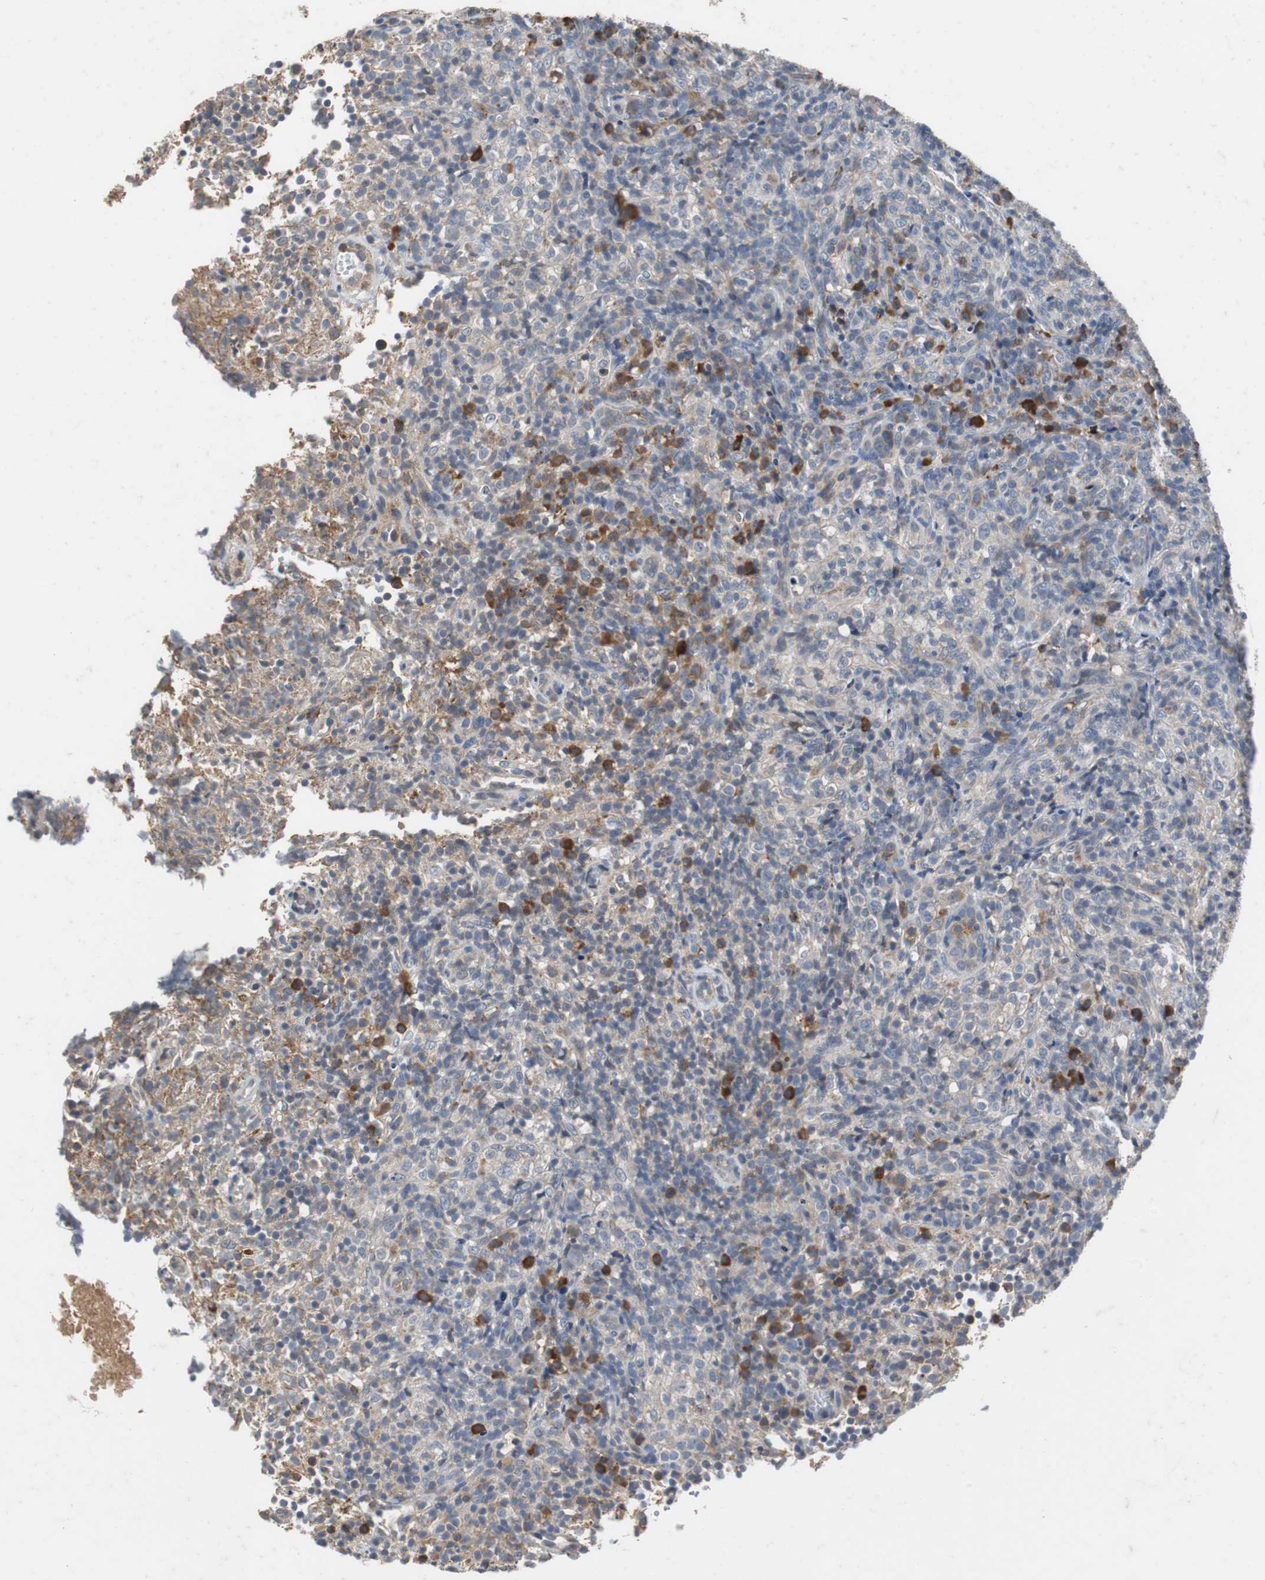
{"staining": {"intensity": "moderate", "quantity": "<25%", "location": "cytoplasmic/membranous"}, "tissue": "lymphoma", "cell_type": "Tumor cells", "image_type": "cancer", "snomed": [{"axis": "morphology", "description": "Malignant lymphoma, non-Hodgkin's type, High grade"}, {"axis": "topography", "description": "Lymph node"}], "caption": "A photomicrograph of human high-grade malignant lymphoma, non-Hodgkin's type stained for a protein exhibits moderate cytoplasmic/membranous brown staining in tumor cells. (Stains: DAB (3,3'-diaminobenzidine) in brown, nuclei in blue, Microscopy: brightfield microscopy at high magnification).", "gene": "SORT1", "patient": {"sex": "female", "age": 76}}